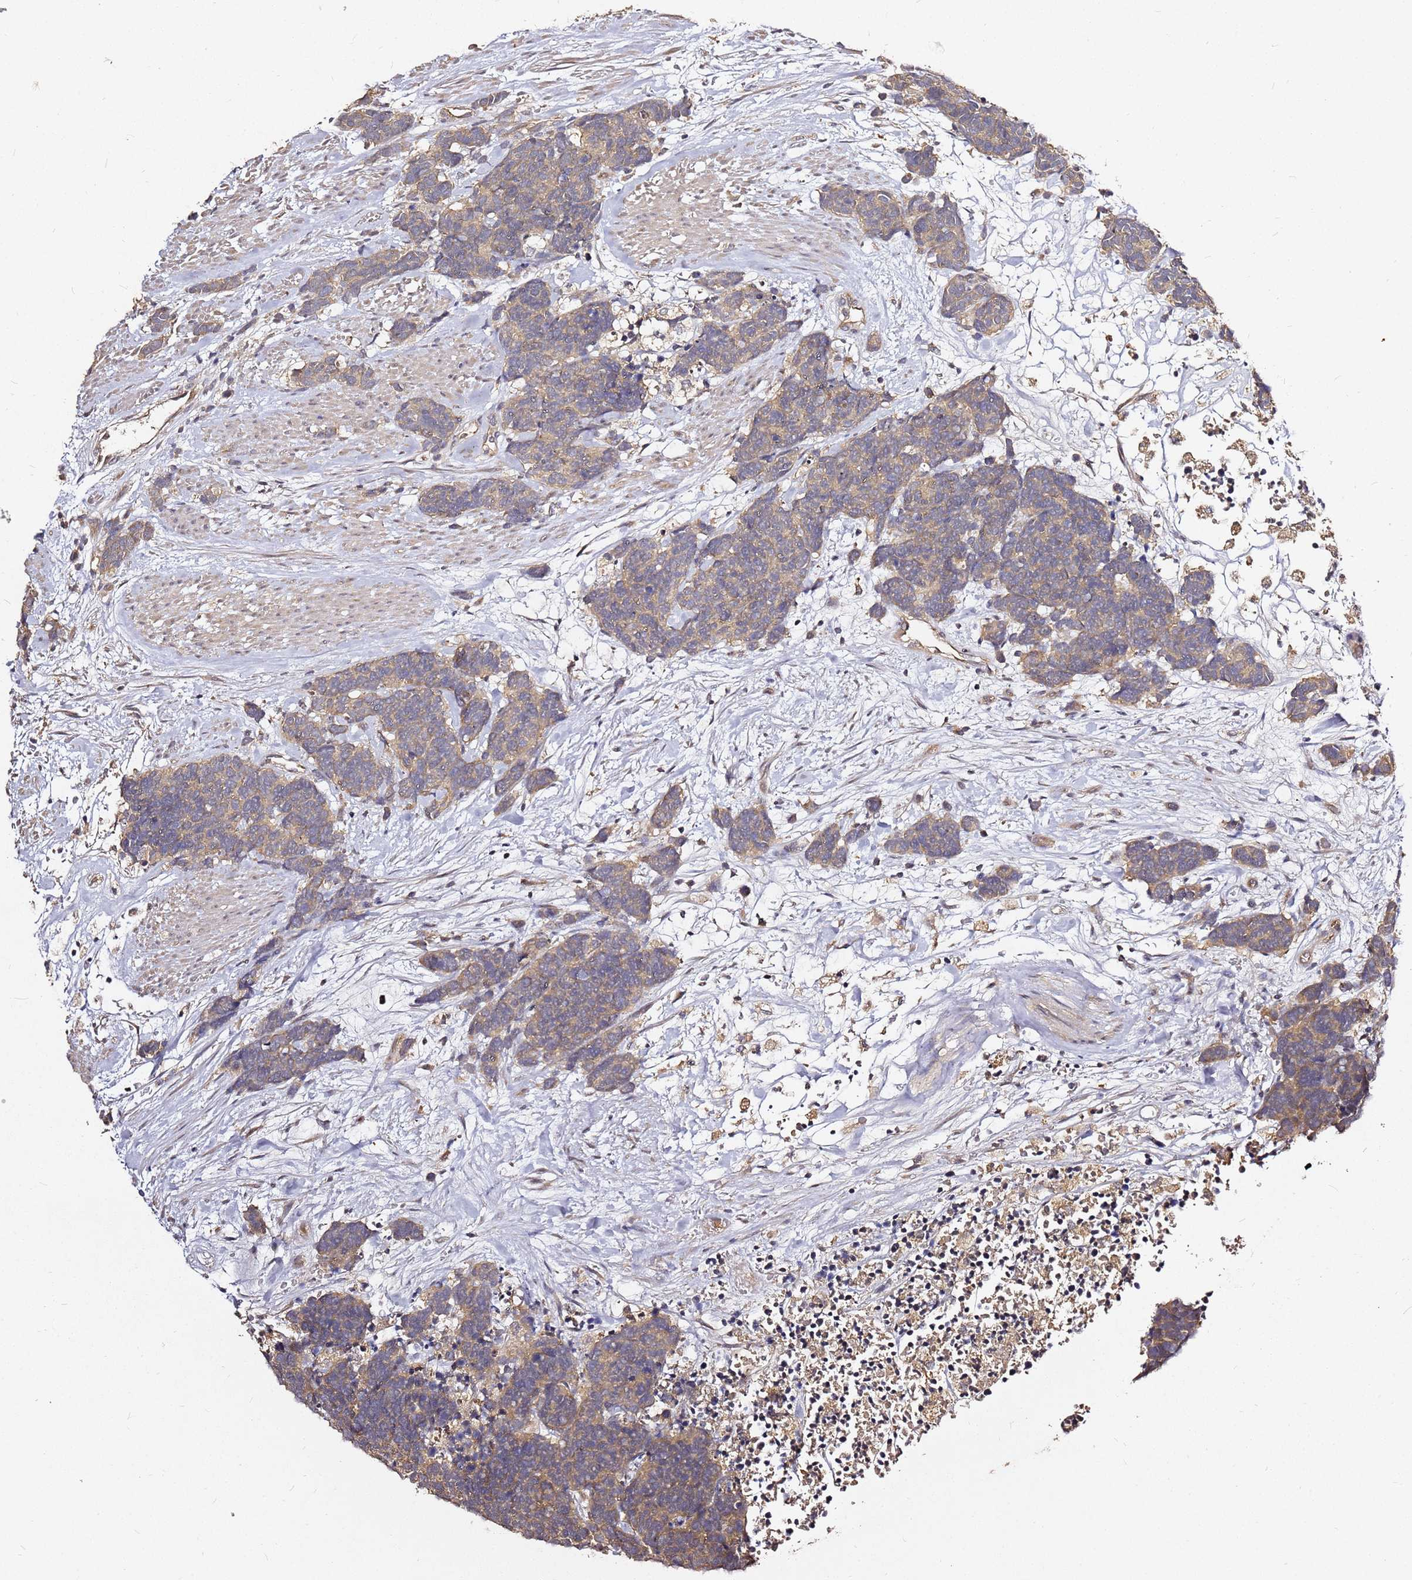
{"staining": {"intensity": "weak", "quantity": ">75%", "location": "cytoplasmic/membranous"}, "tissue": "carcinoid", "cell_type": "Tumor cells", "image_type": "cancer", "snomed": [{"axis": "morphology", "description": "Carcinoma, NOS"}, {"axis": "morphology", "description": "Carcinoid, malignant, NOS"}, {"axis": "topography", "description": "Urinary bladder"}], "caption": "Immunohistochemical staining of carcinoid demonstrates low levels of weak cytoplasmic/membranous protein positivity in about >75% of tumor cells.", "gene": "C6orf136", "patient": {"sex": "male", "age": 57}}